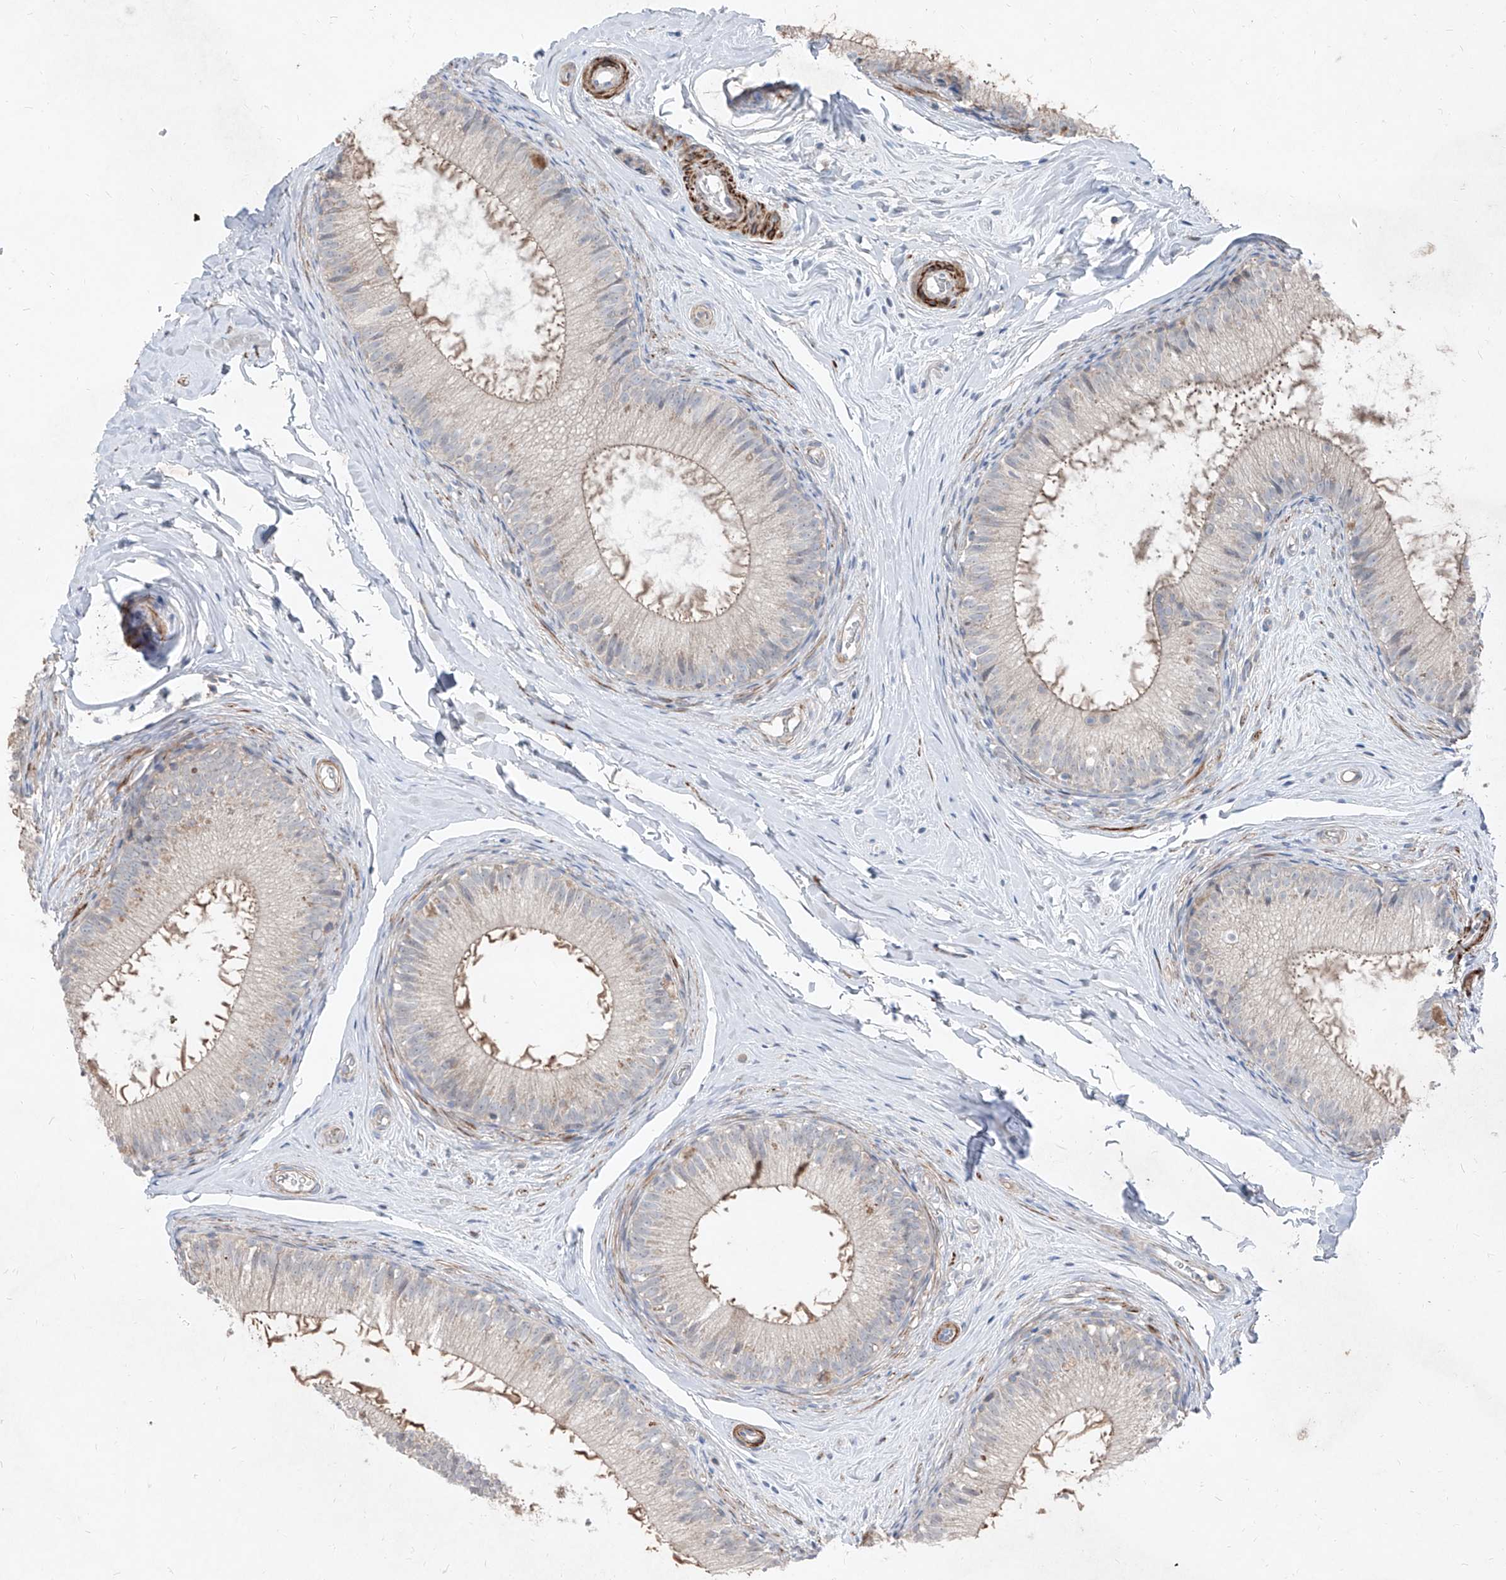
{"staining": {"intensity": "moderate", "quantity": "<25%", "location": "cytoplasmic/membranous"}, "tissue": "epididymis", "cell_type": "Glandular cells", "image_type": "normal", "snomed": [{"axis": "morphology", "description": "Normal tissue, NOS"}, {"axis": "topography", "description": "Epididymis"}], "caption": "About <25% of glandular cells in unremarkable human epididymis display moderate cytoplasmic/membranous protein expression as visualized by brown immunohistochemical staining.", "gene": "UFD1", "patient": {"sex": "male", "age": 34}}